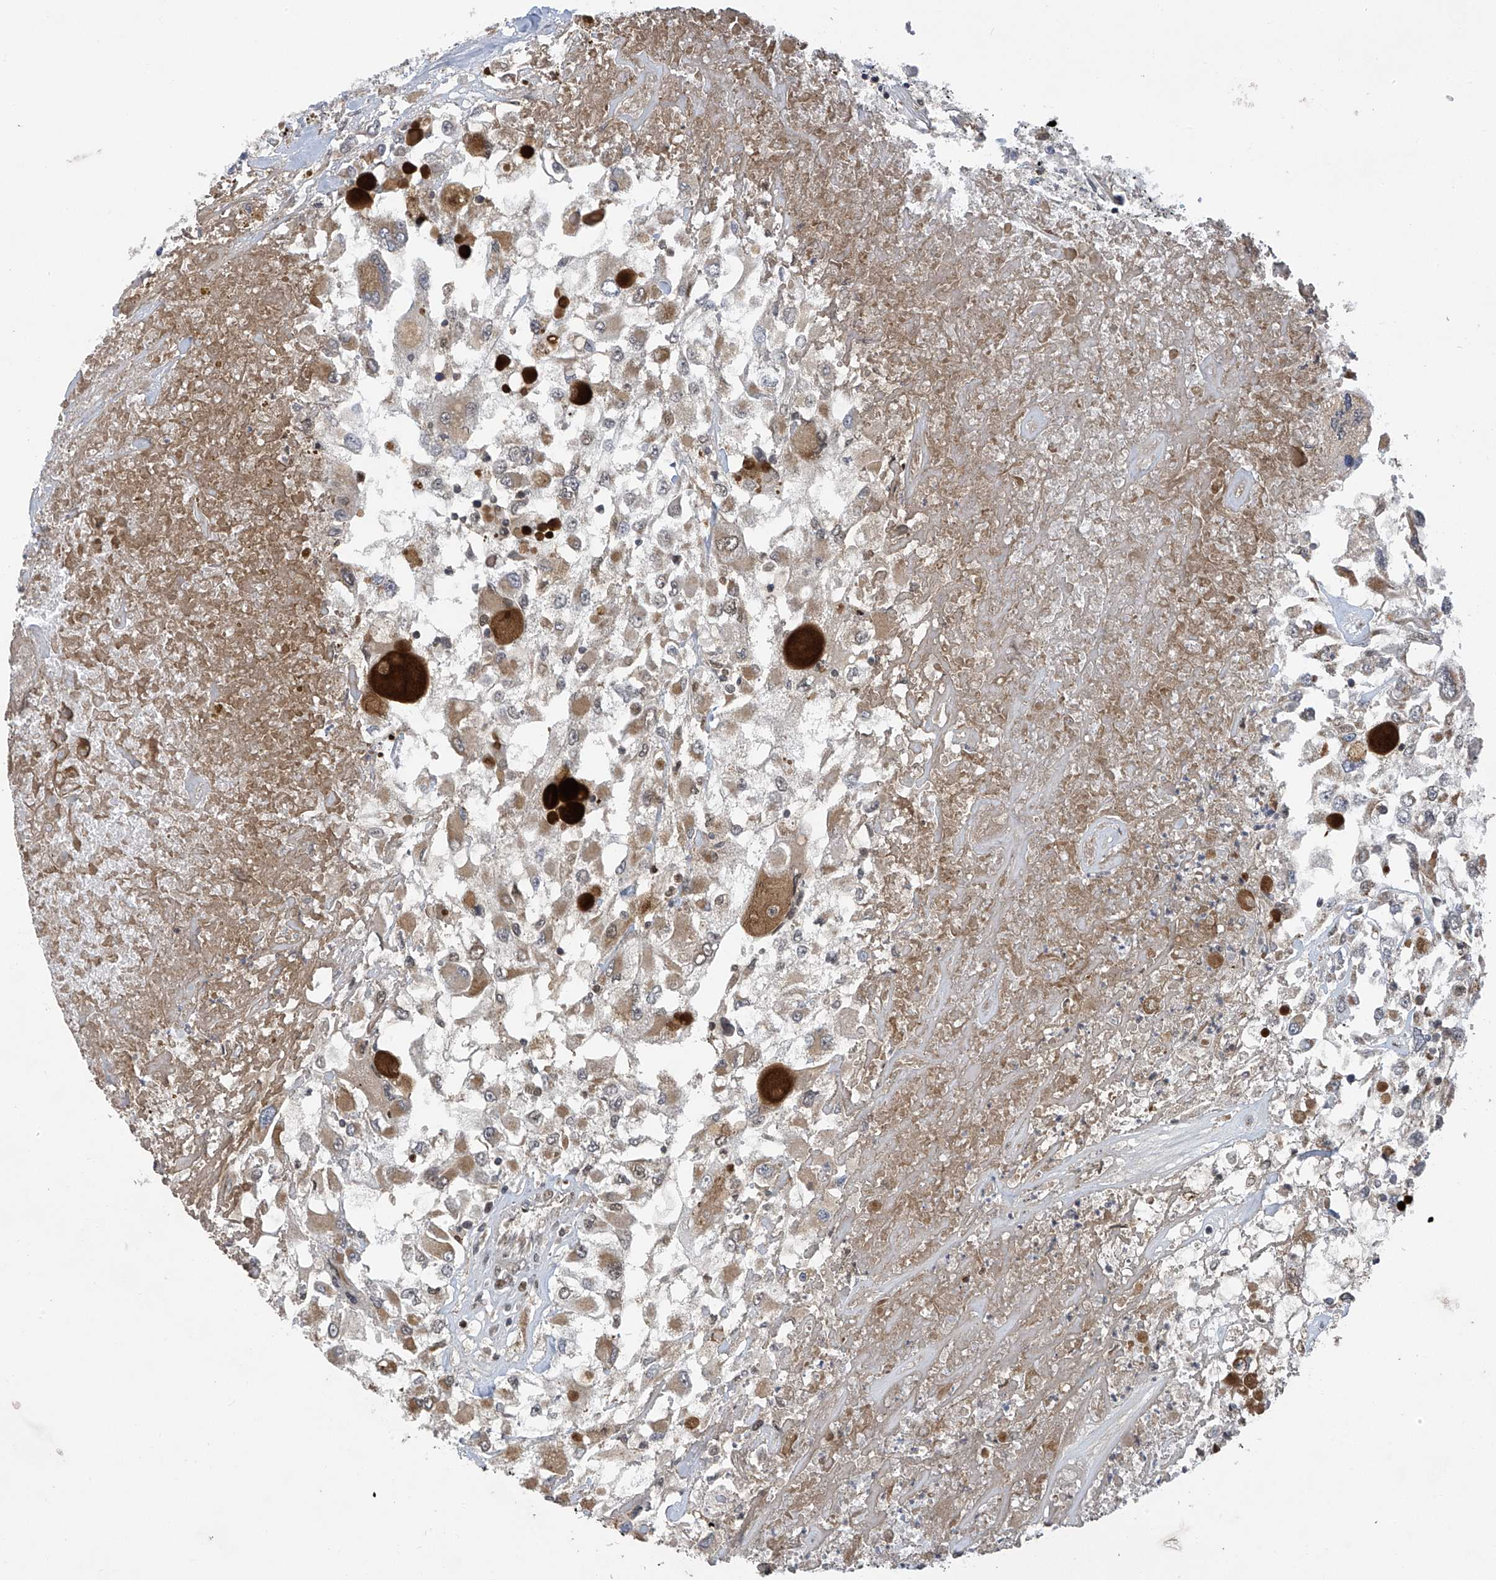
{"staining": {"intensity": "weak", "quantity": ">75%", "location": "cytoplasmic/membranous"}, "tissue": "renal cancer", "cell_type": "Tumor cells", "image_type": "cancer", "snomed": [{"axis": "morphology", "description": "Adenocarcinoma, NOS"}, {"axis": "topography", "description": "Kidney"}], "caption": "Human renal adenocarcinoma stained for a protein (brown) shows weak cytoplasmic/membranous positive staining in about >75% of tumor cells.", "gene": "SLCO4A1", "patient": {"sex": "female", "age": 52}}